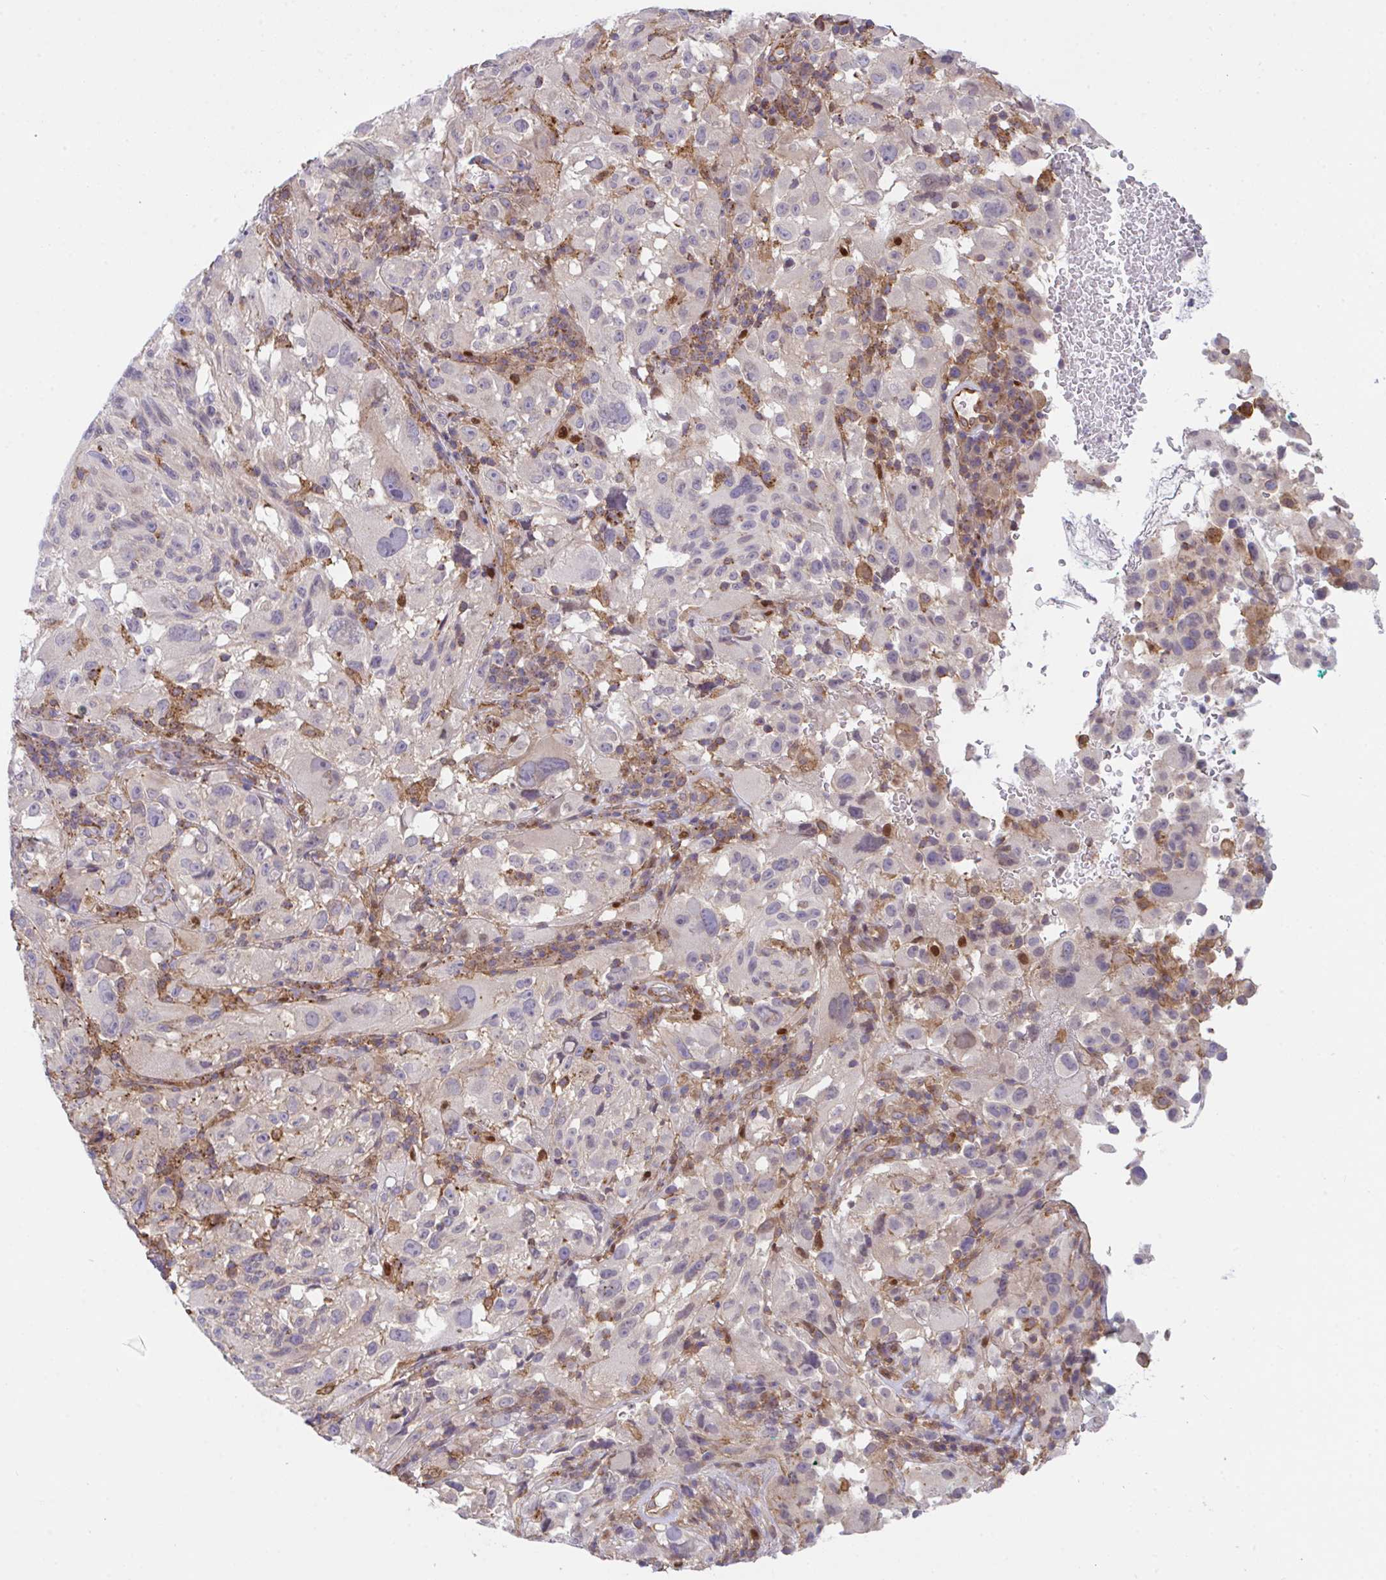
{"staining": {"intensity": "negative", "quantity": "none", "location": "none"}, "tissue": "melanoma", "cell_type": "Tumor cells", "image_type": "cancer", "snomed": [{"axis": "morphology", "description": "Malignant melanoma, NOS"}, {"axis": "topography", "description": "Skin"}], "caption": "DAB (3,3'-diaminobenzidine) immunohistochemical staining of malignant melanoma displays no significant staining in tumor cells. (DAB (3,3'-diaminobenzidine) immunohistochemistry (IHC) visualized using brightfield microscopy, high magnification).", "gene": "ZBED3", "patient": {"sex": "female", "age": 71}}